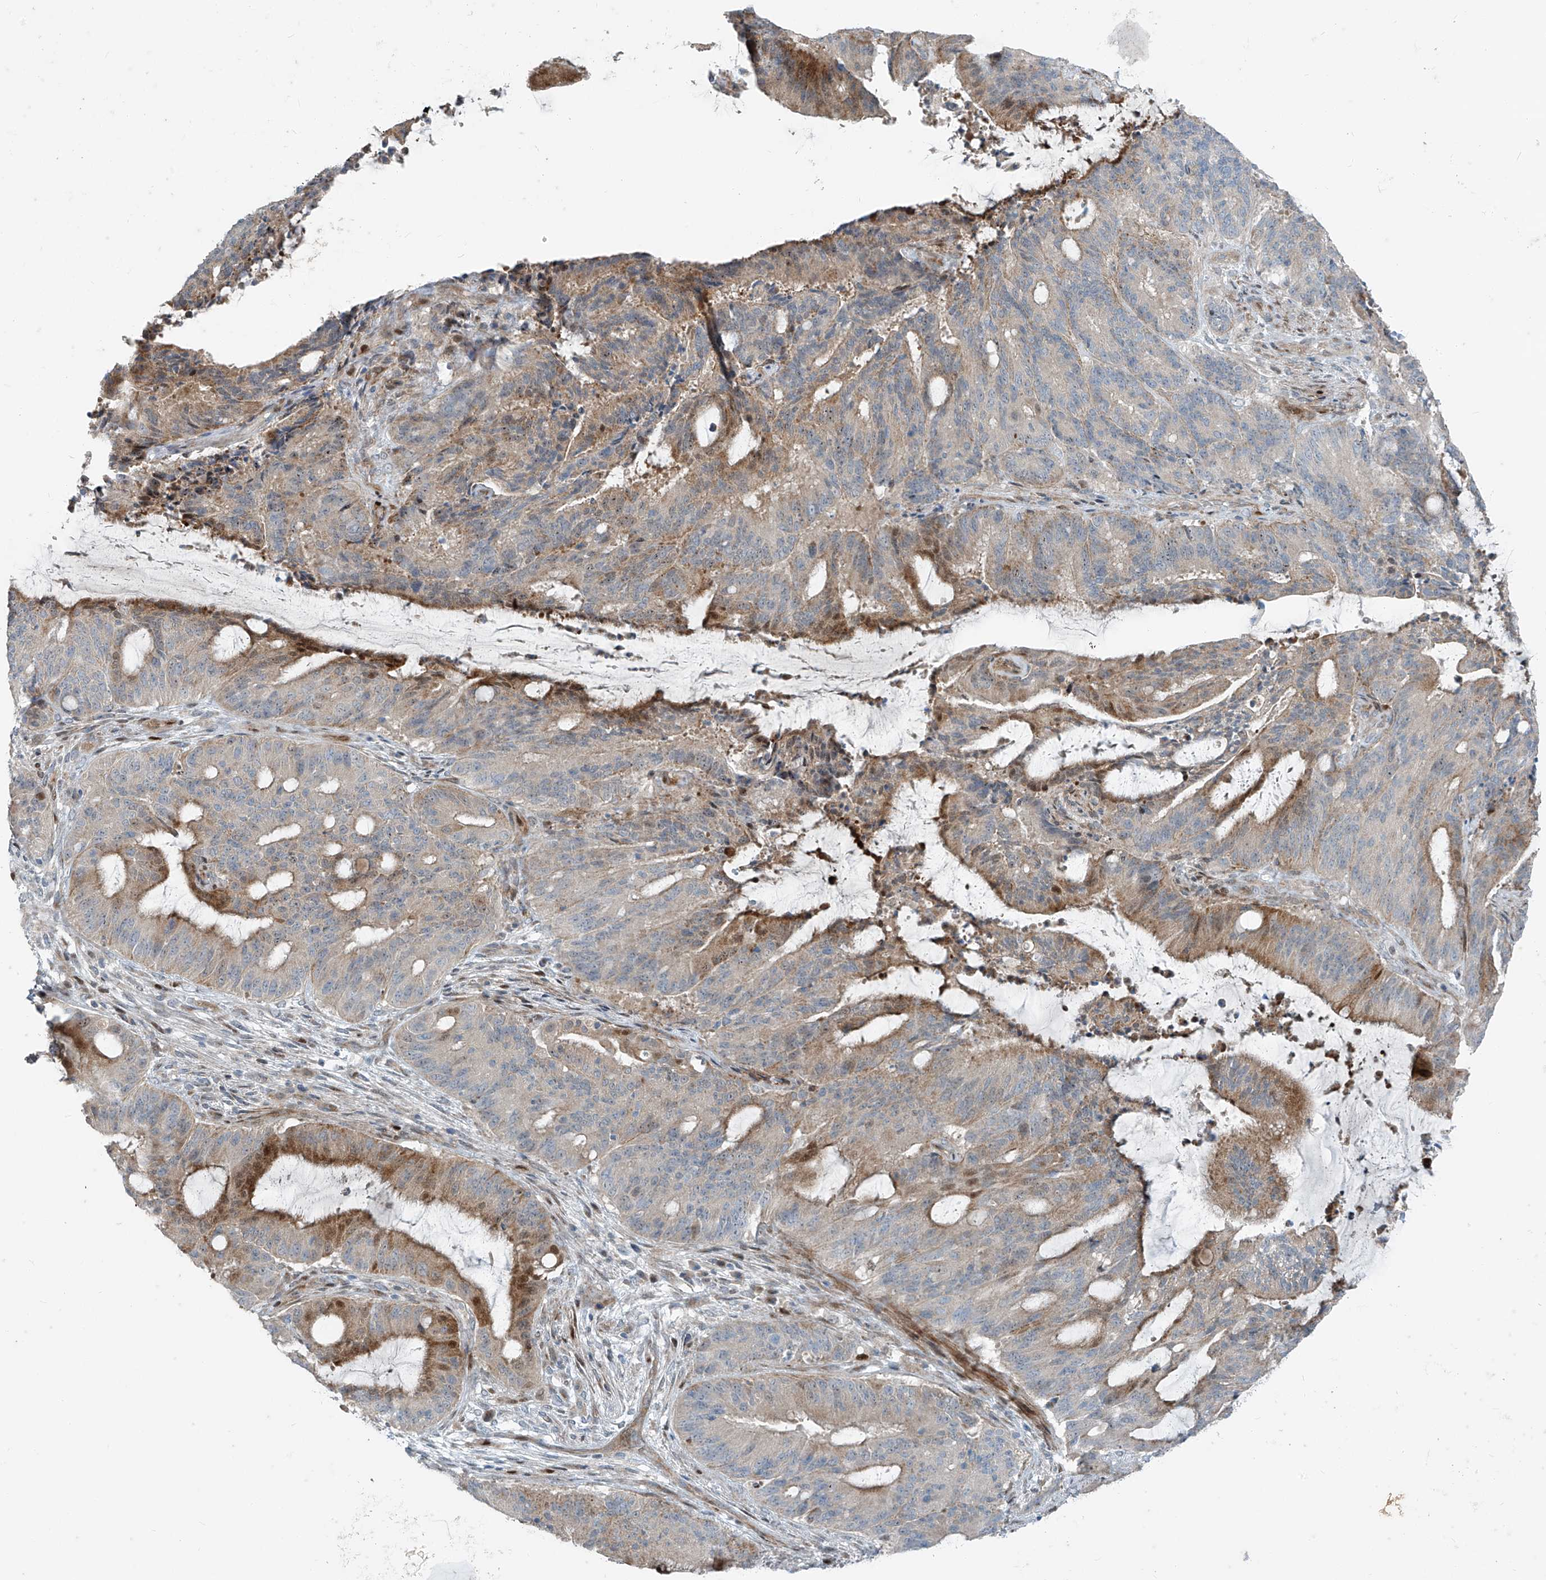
{"staining": {"intensity": "moderate", "quantity": "<25%", "location": "cytoplasmic/membranous,nuclear"}, "tissue": "liver cancer", "cell_type": "Tumor cells", "image_type": "cancer", "snomed": [{"axis": "morphology", "description": "Normal tissue, NOS"}, {"axis": "morphology", "description": "Cholangiocarcinoma"}, {"axis": "topography", "description": "Liver"}, {"axis": "topography", "description": "Peripheral nerve tissue"}], "caption": "A micrograph showing moderate cytoplasmic/membranous and nuclear positivity in approximately <25% of tumor cells in liver cancer, as visualized by brown immunohistochemical staining.", "gene": "PPCS", "patient": {"sex": "female", "age": 73}}